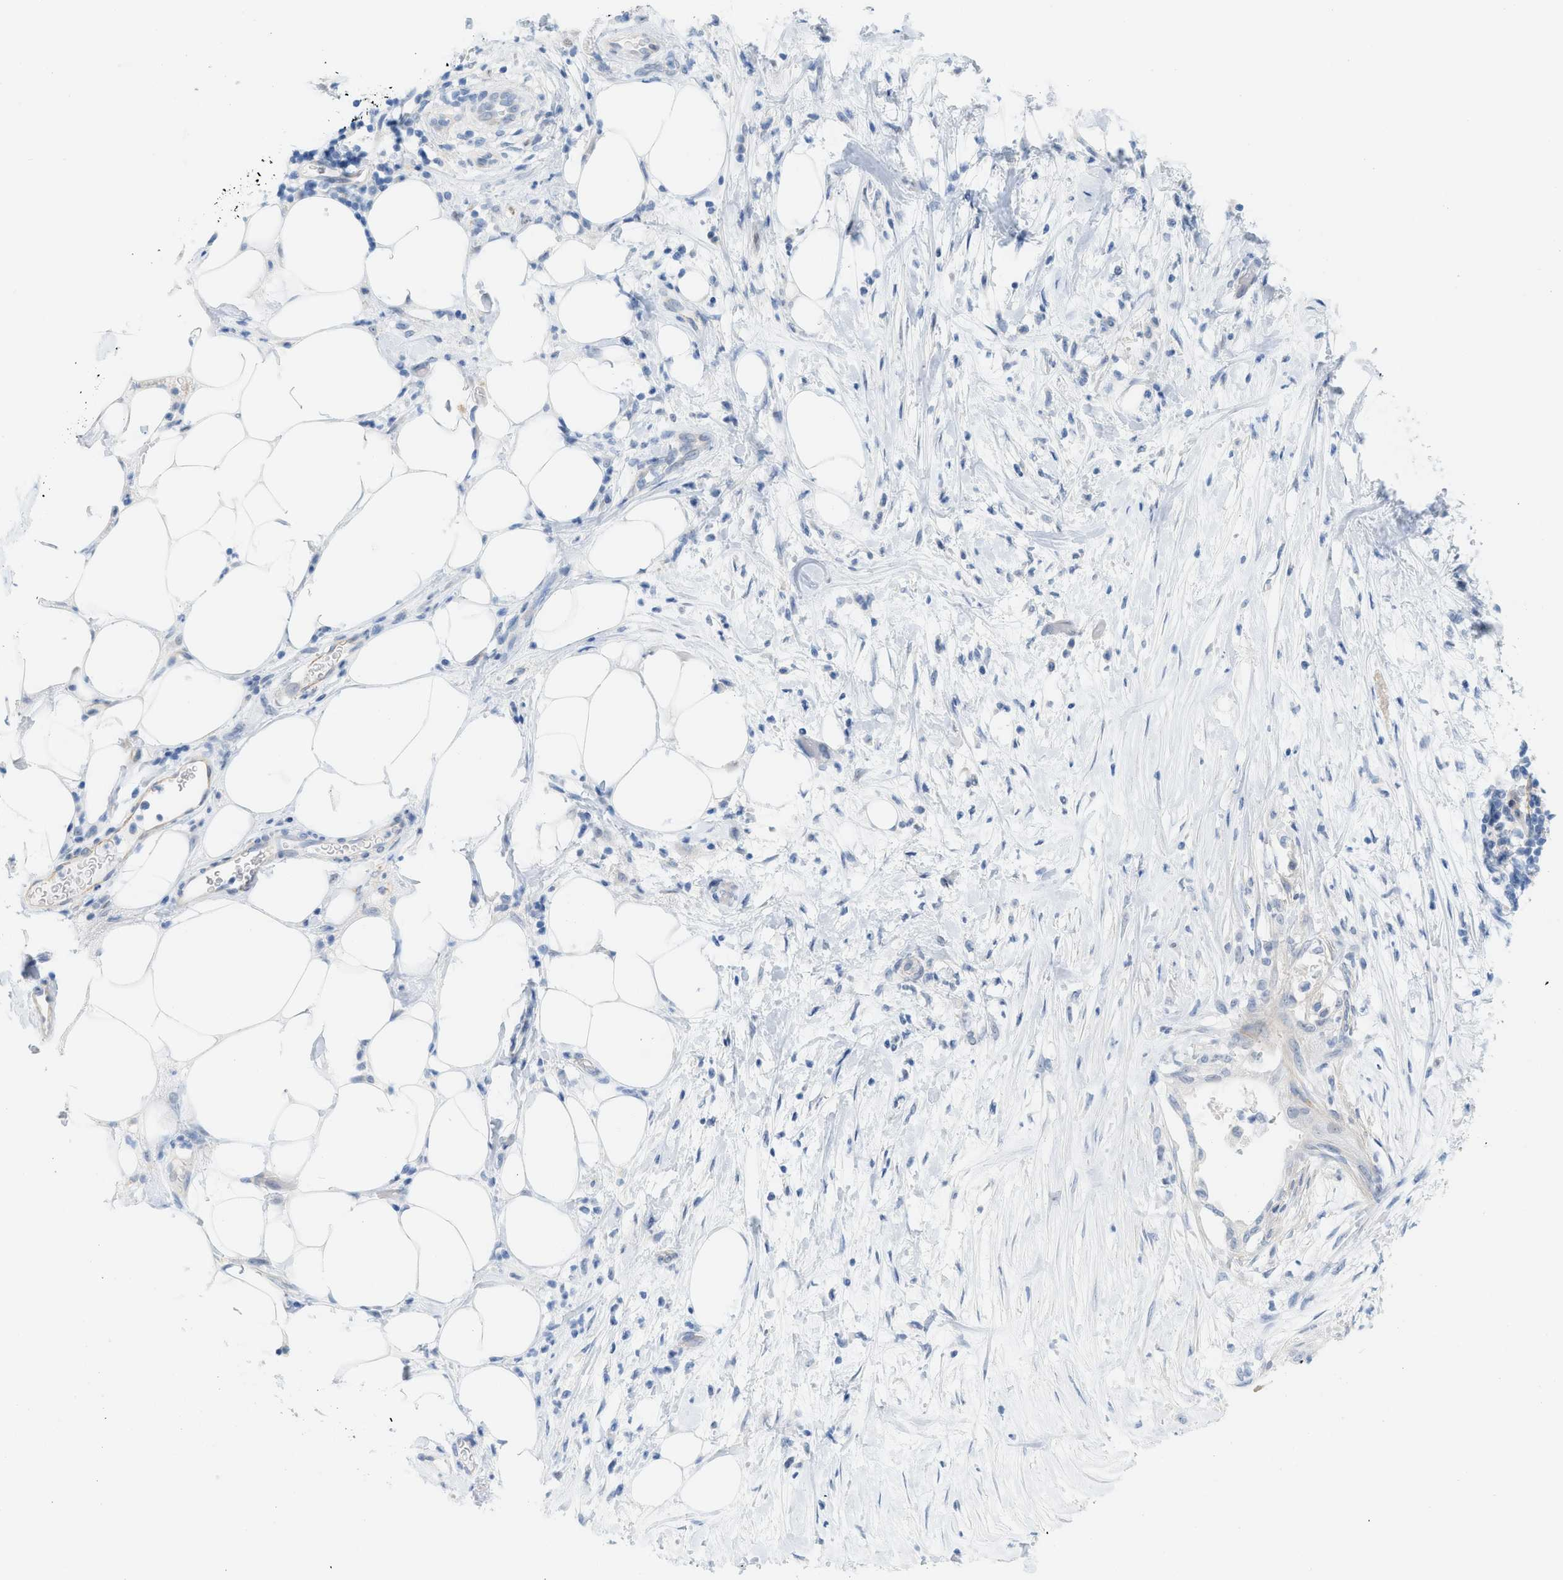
{"staining": {"intensity": "negative", "quantity": "none", "location": "none"}, "tissue": "pancreatic cancer", "cell_type": "Tumor cells", "image_type": "cancer", "snomed": [{"axis": "morphology", "description": "Normal tissue, NOS"}, {"axis": "morphology", "description": "Adenocarcinoma, NOS"}, {"axis": "topography", "description": "Pancreas"}, {"axis": "topography", "description": "Duodenum"}], "caption": "Immunohistochemistry (IHC) photomicrograph of neoplastic tissue: pancreatic cancer (adenocarcinoma) stained with DAB (3,3'-diaminobenzidine) displays no significant protein staining in tumor cells.", "gene": "HLTF", "patient": {"sex": "female", "age": 60}}